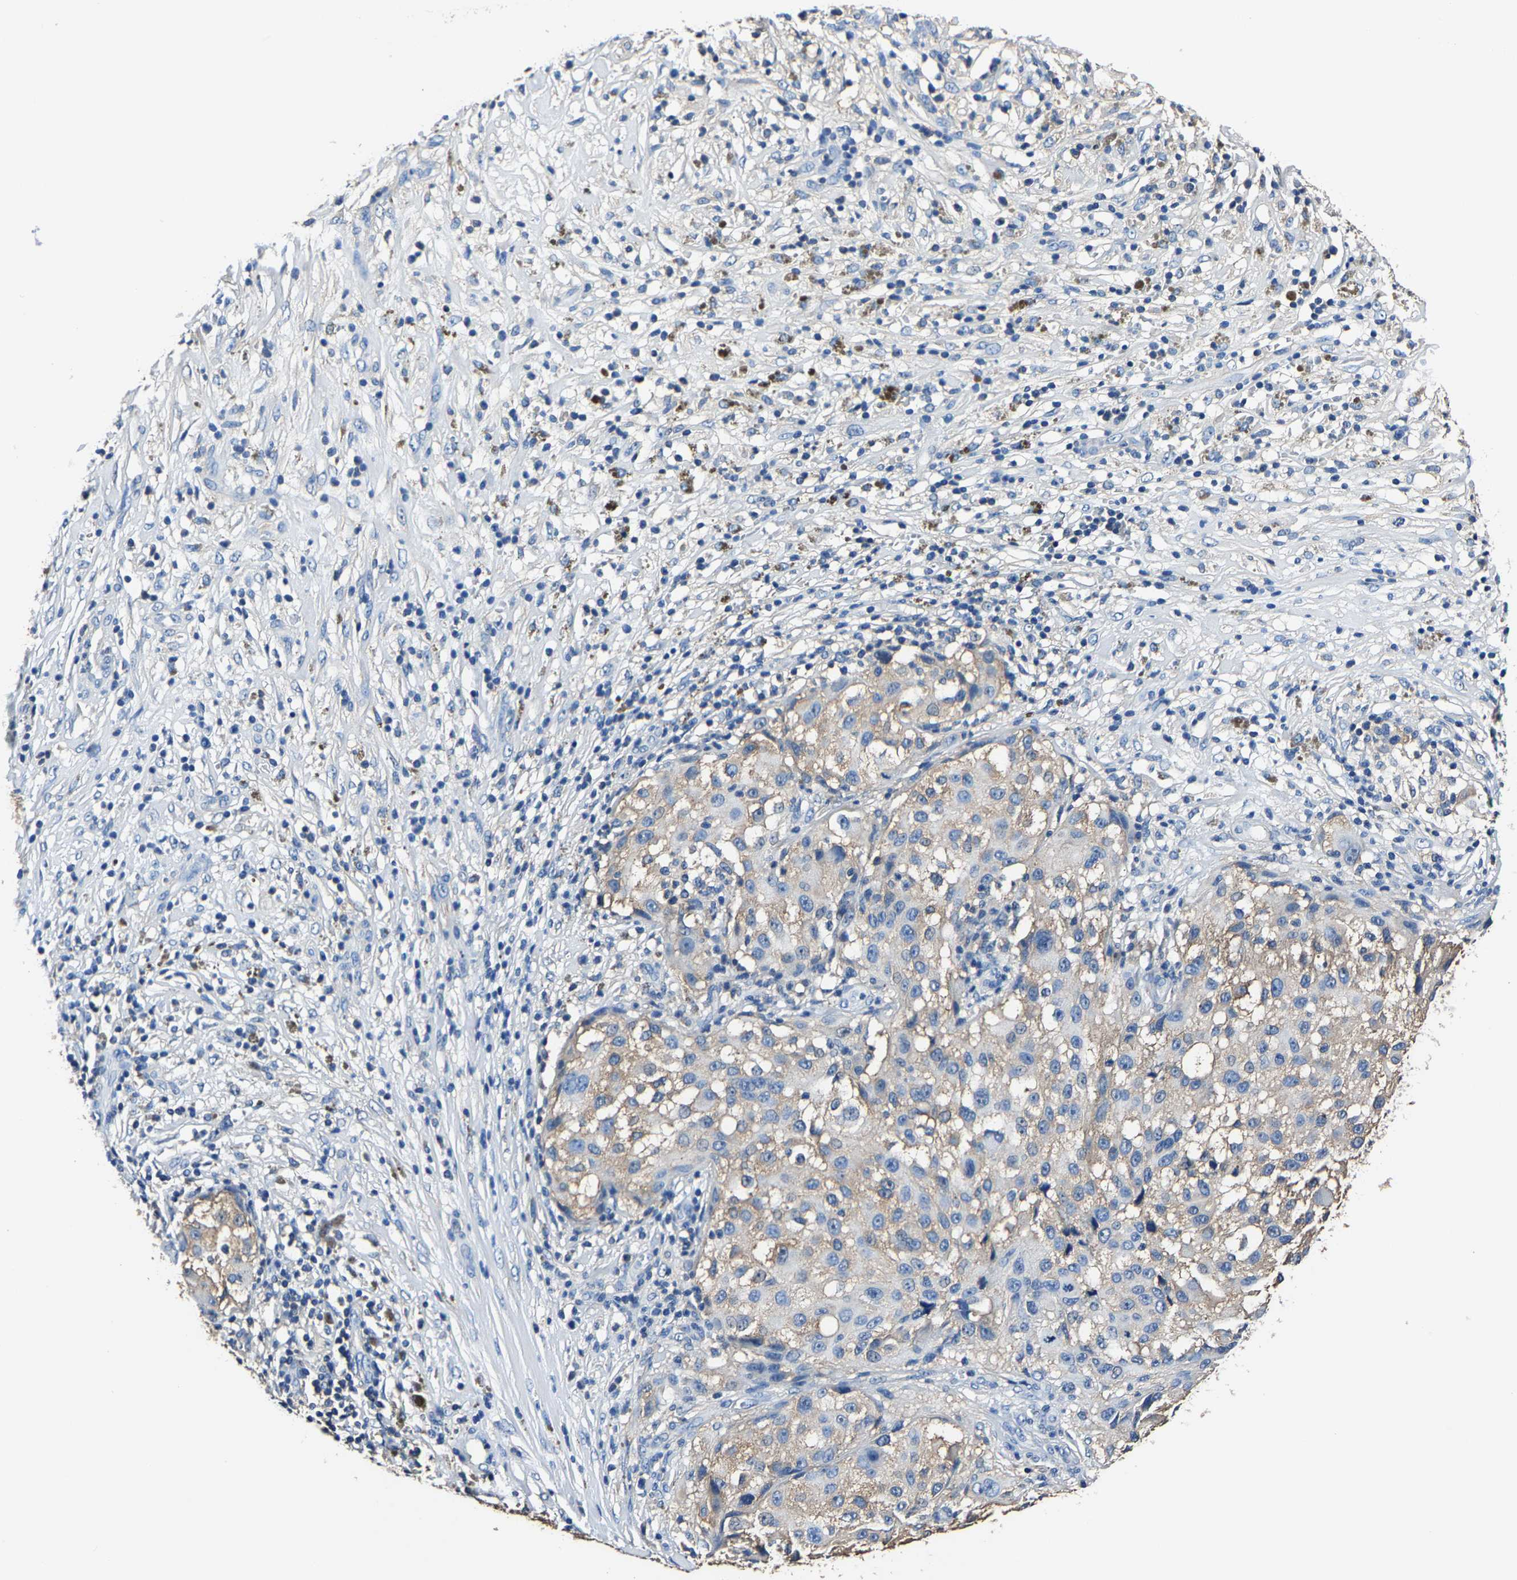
{"staining": {"intensity": "weak", "quantity": "25%-75%", "location": "cytoplasmic/membranous"}, "tissue": "melanoma", "cell_type": "Tumor cells", "image_type": "cancer", "snomed": [{"axis": "morphology", "description": "Necrosis, NOS"}, {"axis": "morphology", "description": "Malignant melanoma, NOS"}, {"axis": "topography", "description": "Skin"}], "caption": "Immunohistochemistry (IHC) image of neoplastic tissue: human melanoma stained using immunohistochemistry displays low levels of weak protein expression localized specifically in the cytoplasmic/membranous of tumor cells, appearing as a cytoplasmic/membranous brown color.", "gene": "ALDOB", "patient": {"sex": "female", "age": 87}}